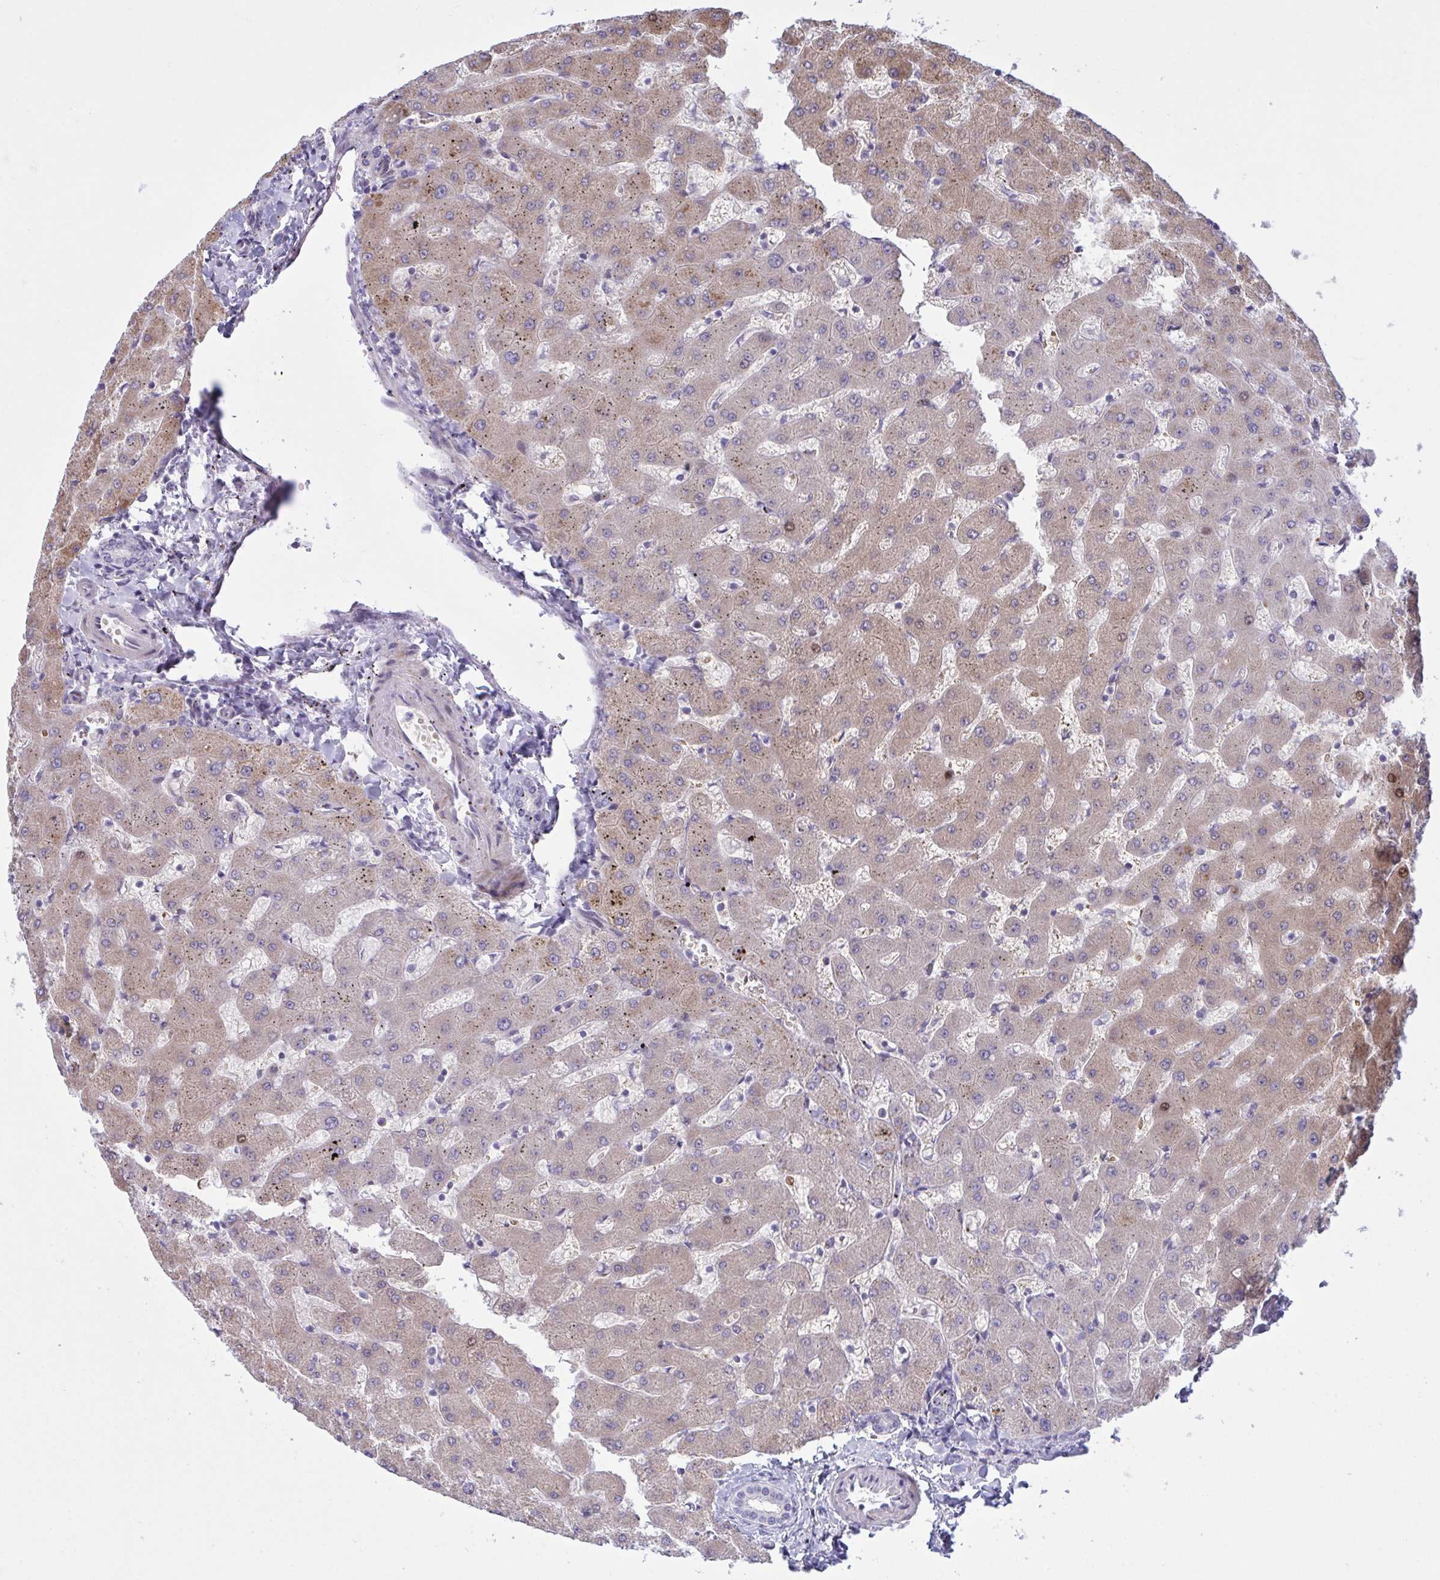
{"staining": {"intensity": "negative", "quantity": "none", "location": "none"}, "tissue": "liver", "cell_type": "Cholangiocytes", "image_type": "normal", "snomed": [{"axis": "morphology", "description": "Normal tissue, NOS"}, {"axis": "topography", "description": "Liver"}], "caption": "Benign liver was stained to show a protein in brown. There is no significant positivity in cholangiocytes. (DAB (3,3'-diaminobenzidine) immunohistochemistry (IHC) with hematoxylin counter stain).", "gene": "VWC2", "patient": {"sex": "female", "age": 63}}